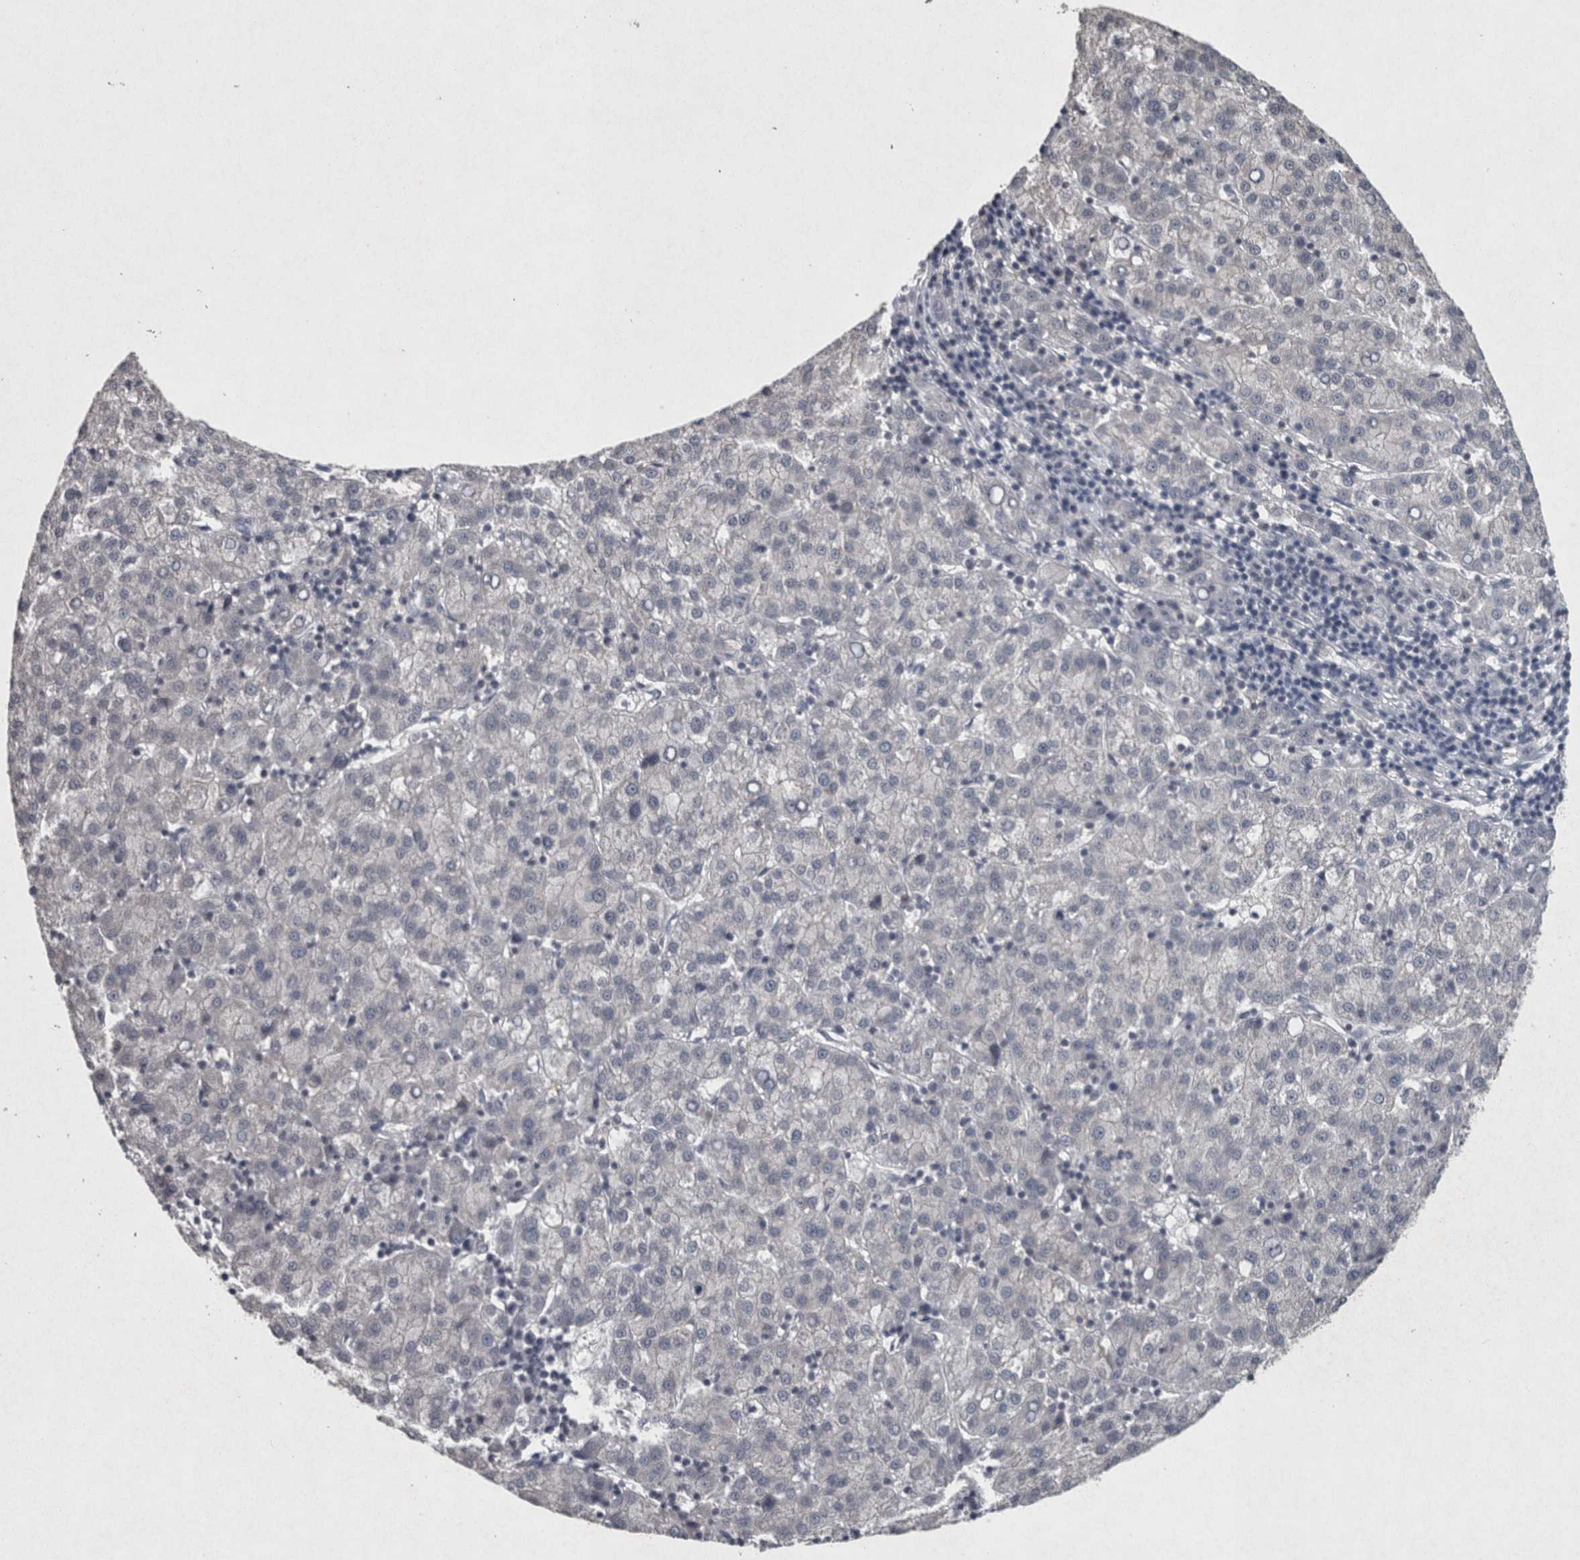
{"staining": {"intensity": "negative", "quantity": "none", "location": "none"}, "tissue": "liver cancer", "cell_type": "Tumor cells", "image_type": "cancer", "snomed": [{"axis": "morphology", "description": "Carcinoma, Hepatocellular, NOS"}, {"axis": "topography", "description": "Liver"}], "caption": "Immunohistochemistry (IHC) of liver hepatocellular carcinoma shows no positivity in tumor cells.", "gene": "WNT7A", "patient": {"sex": "female", "age": 58}}